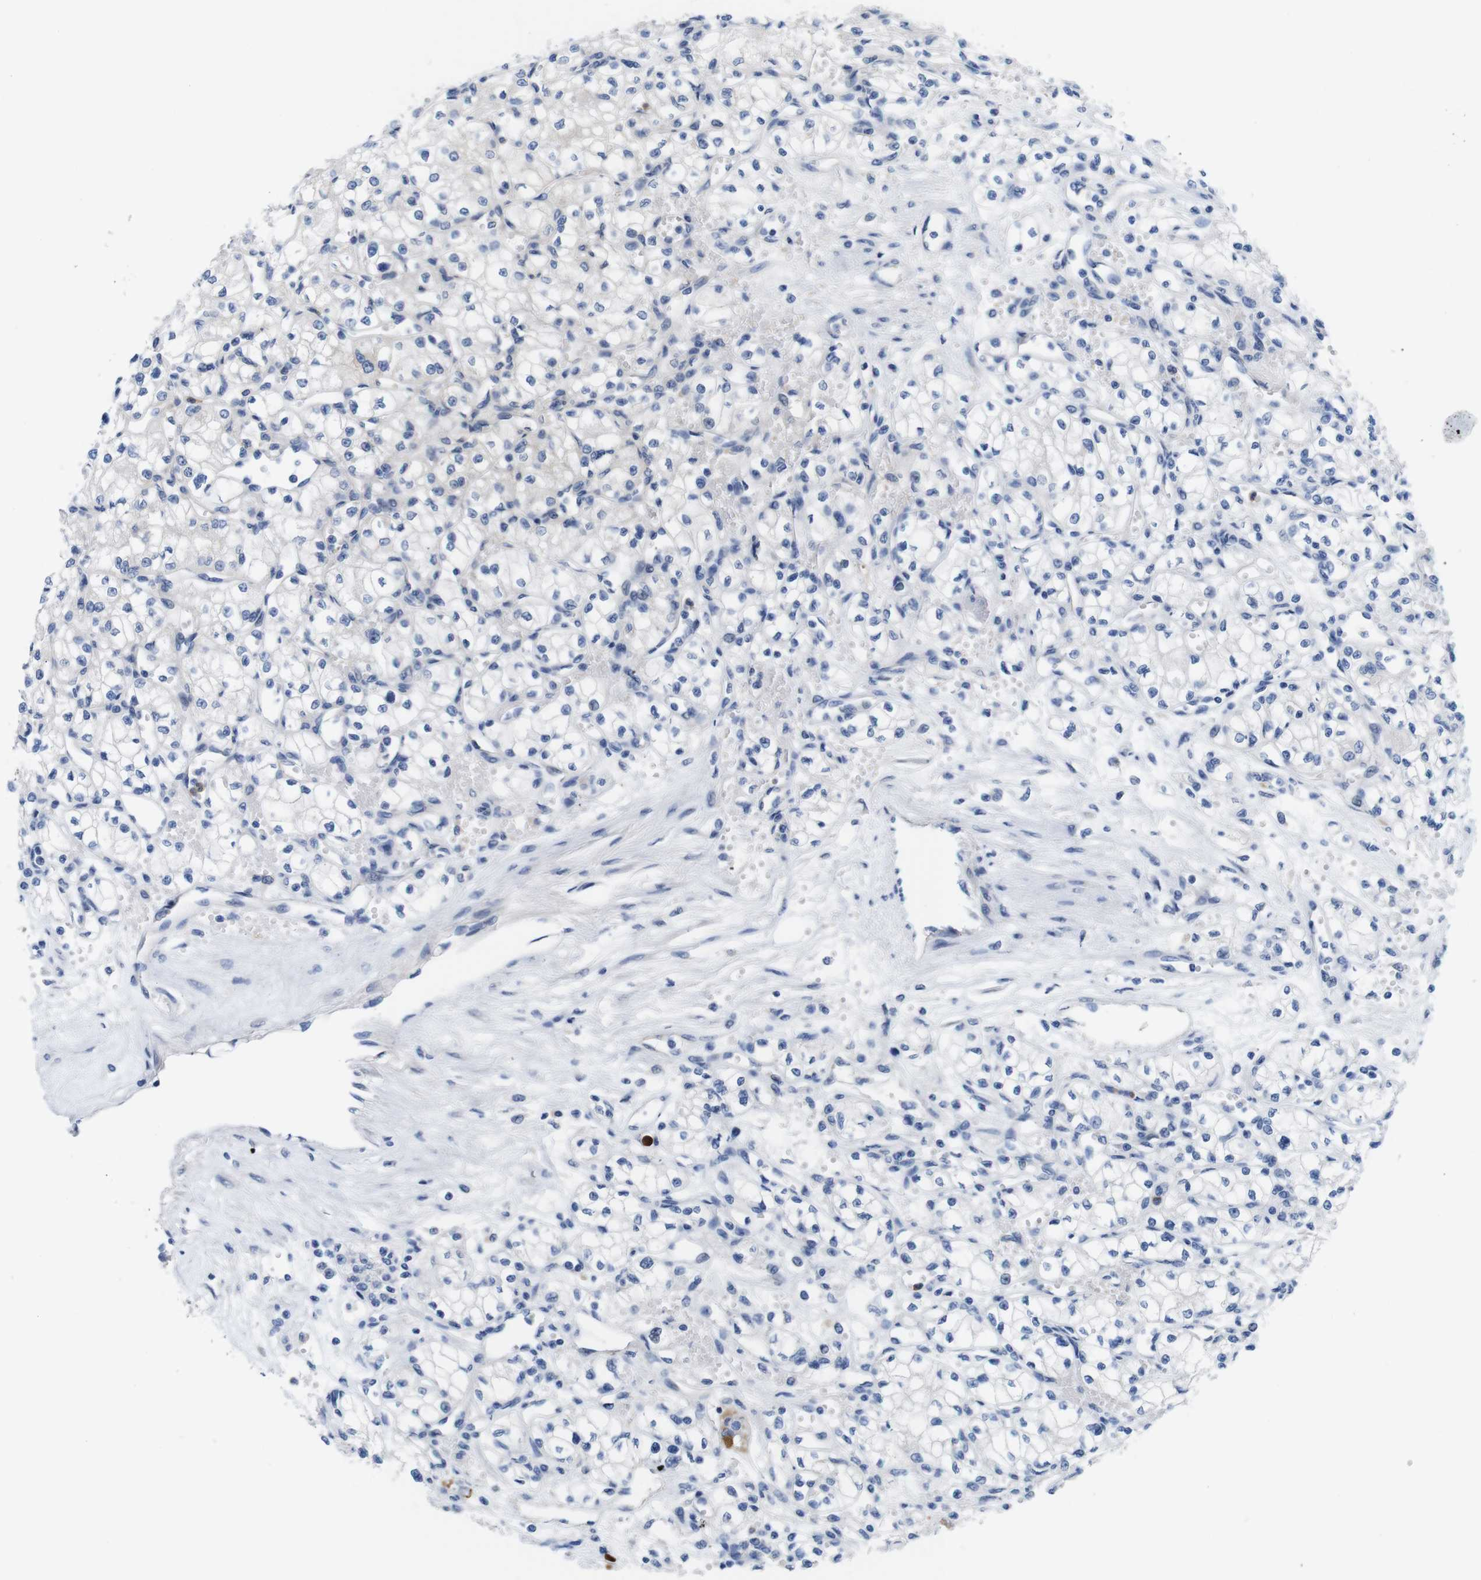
{"staining": {"intensity": "negative", "quantity": "none", "location": "none"}, "tissue": "renal cancer", "cell_type": "Tumor cells", "image_type": "cancer", "snomed": [{"axis": "morphology", "description": "Normal tissue, NOS"}, {"axis": "morphology", "description": "Adenocarcinoma, NOS"}, {"axis": "topography", "description": "Kidney"}], "caption": "The immunohistochemistry (IHC) micrograph has no significant expression in tumor cells of renal cancer tissue.", "gene": "C1RL", "patient": {"sex": "male", "age": 59}}